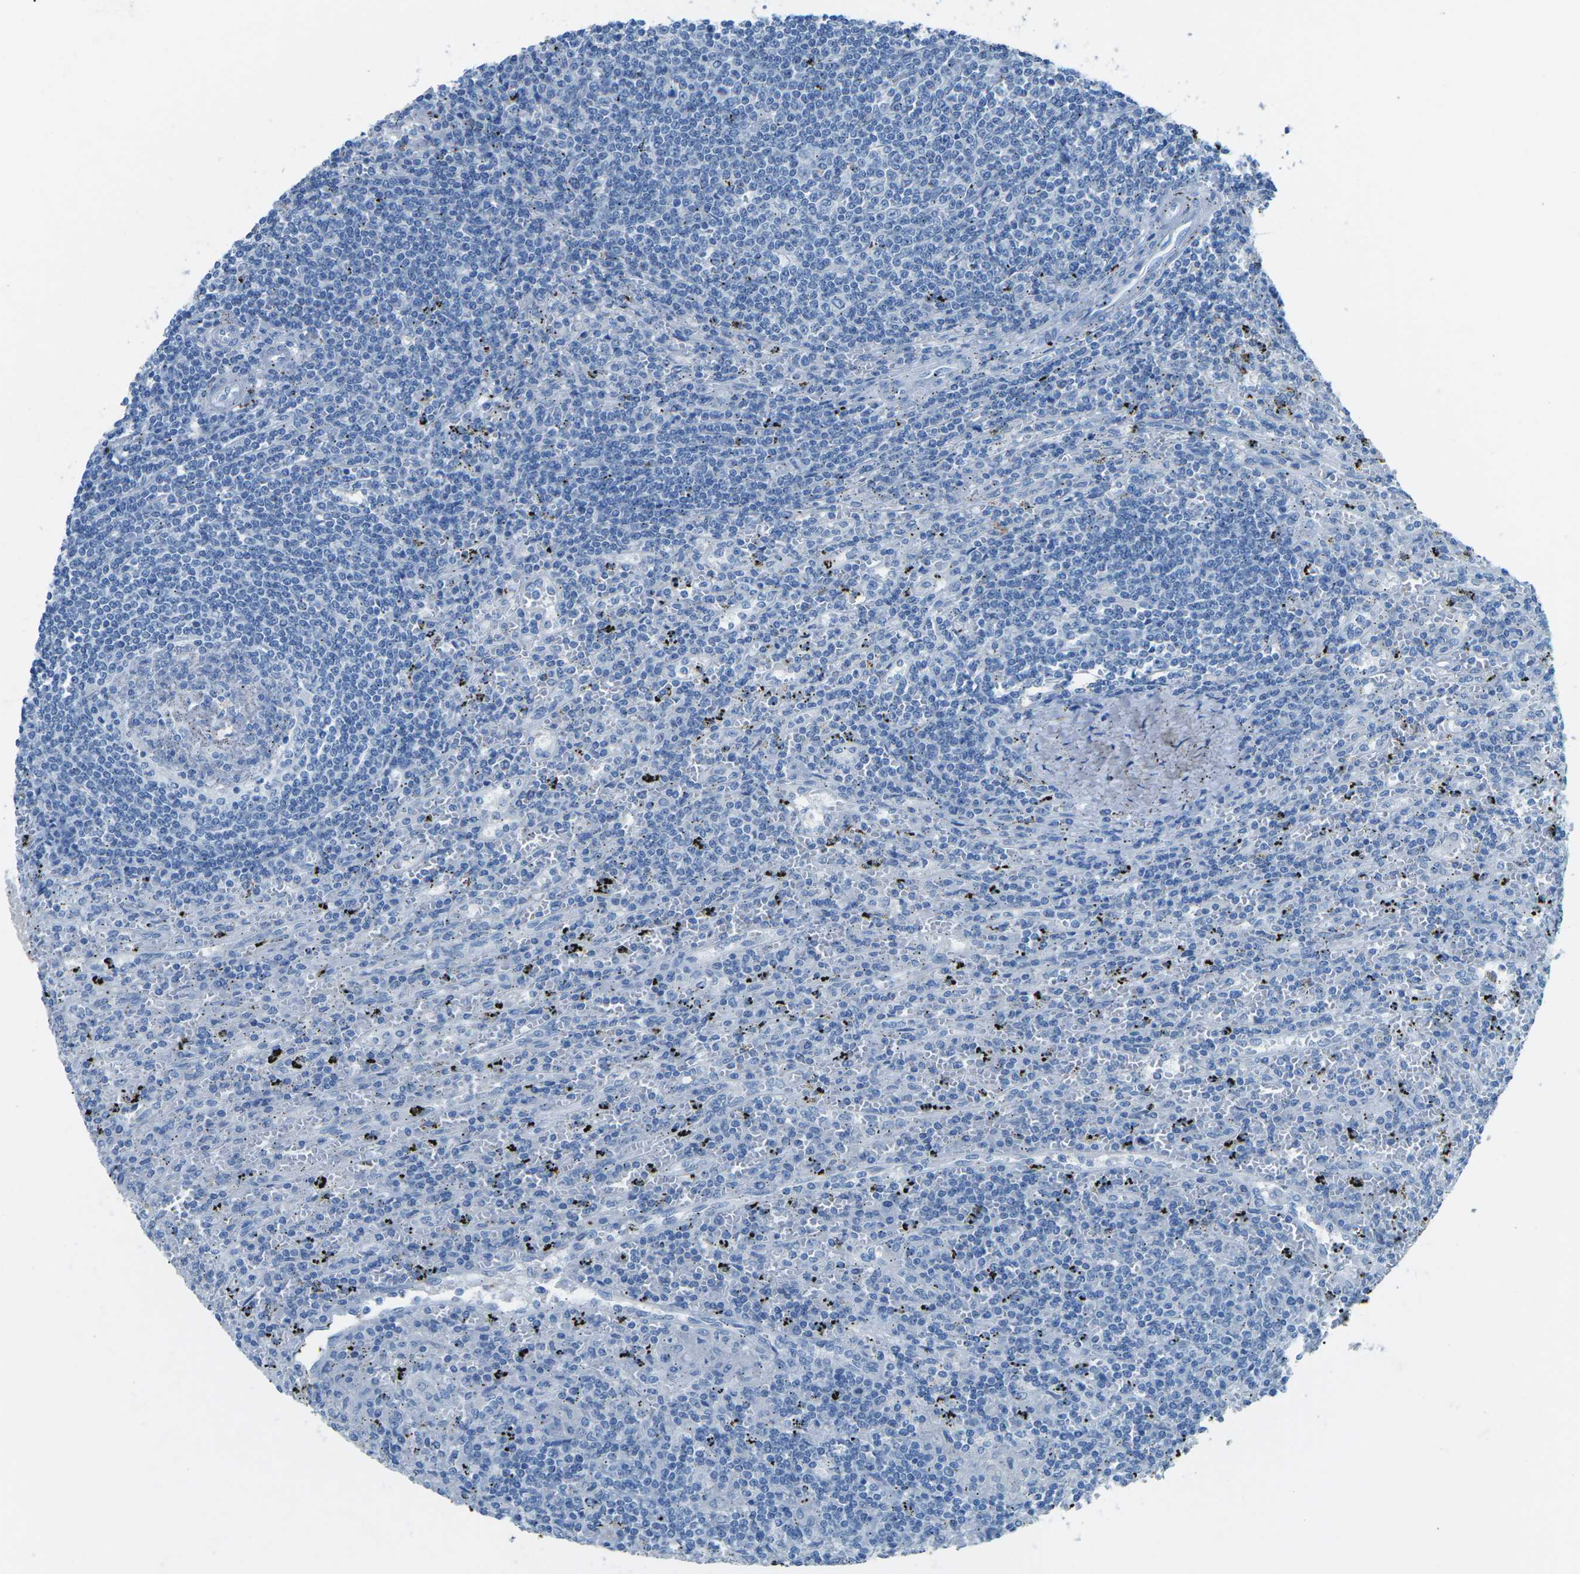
{"staining": {"intensity": "negative", "quantity": "none", "location": "none"}, "tissue": "lymphoma", "cell_type": "Tumor cells", "image_type": "cancer", "snomed": [{"axis": "morphology", "description": "Malignant lymphoma, non-Hodgkin's type, Low grade"}, {"axis": "topography", "description": "Spleen"}], "caption": "Lymphoma stained for a protein using immunohistochemistry displays no expression tumor cells.", "gene": "MYH8", "patient": {"sex": "male", "age": 76}}